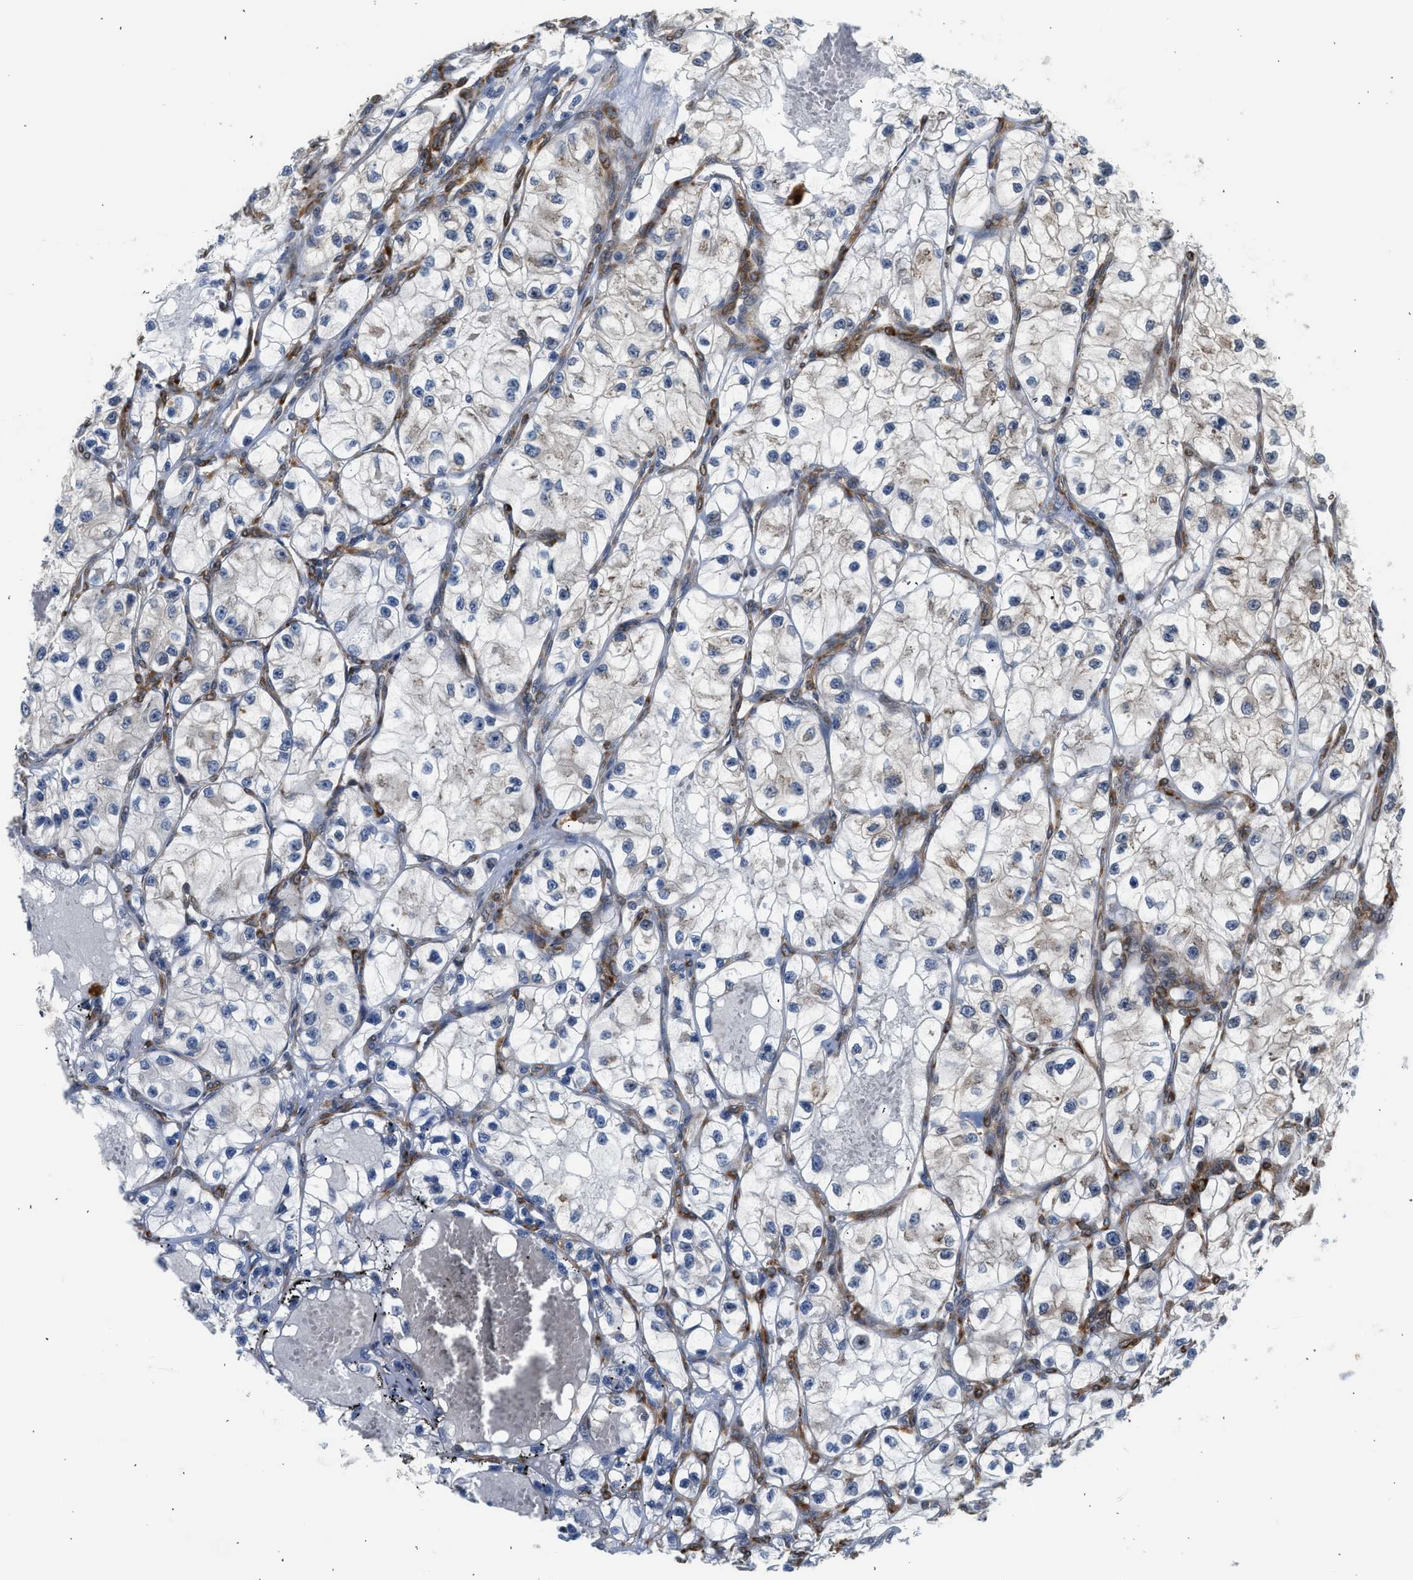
{"staining": {"intensity": "moderate", "quantity": "25%-75%", "location": "cytoplasmic/membranous"}, "tissue": "renal cancer", "cell_type": "Tumor cells", "image_type": "cancer", "snomed": [{"axis": "morphology", "description": "Adenocarcinoma, NOS"}, {"axis": "topography", "description": "Kidney"}], "caption": "Adenocarcinoma (renal) stained with IHC reveals moderate cytoplasmic/membranous expression in approximately 25%-75% of tumor cells.", "gene": "POLG2", "patient": {"sex": "female", "age": 57}}